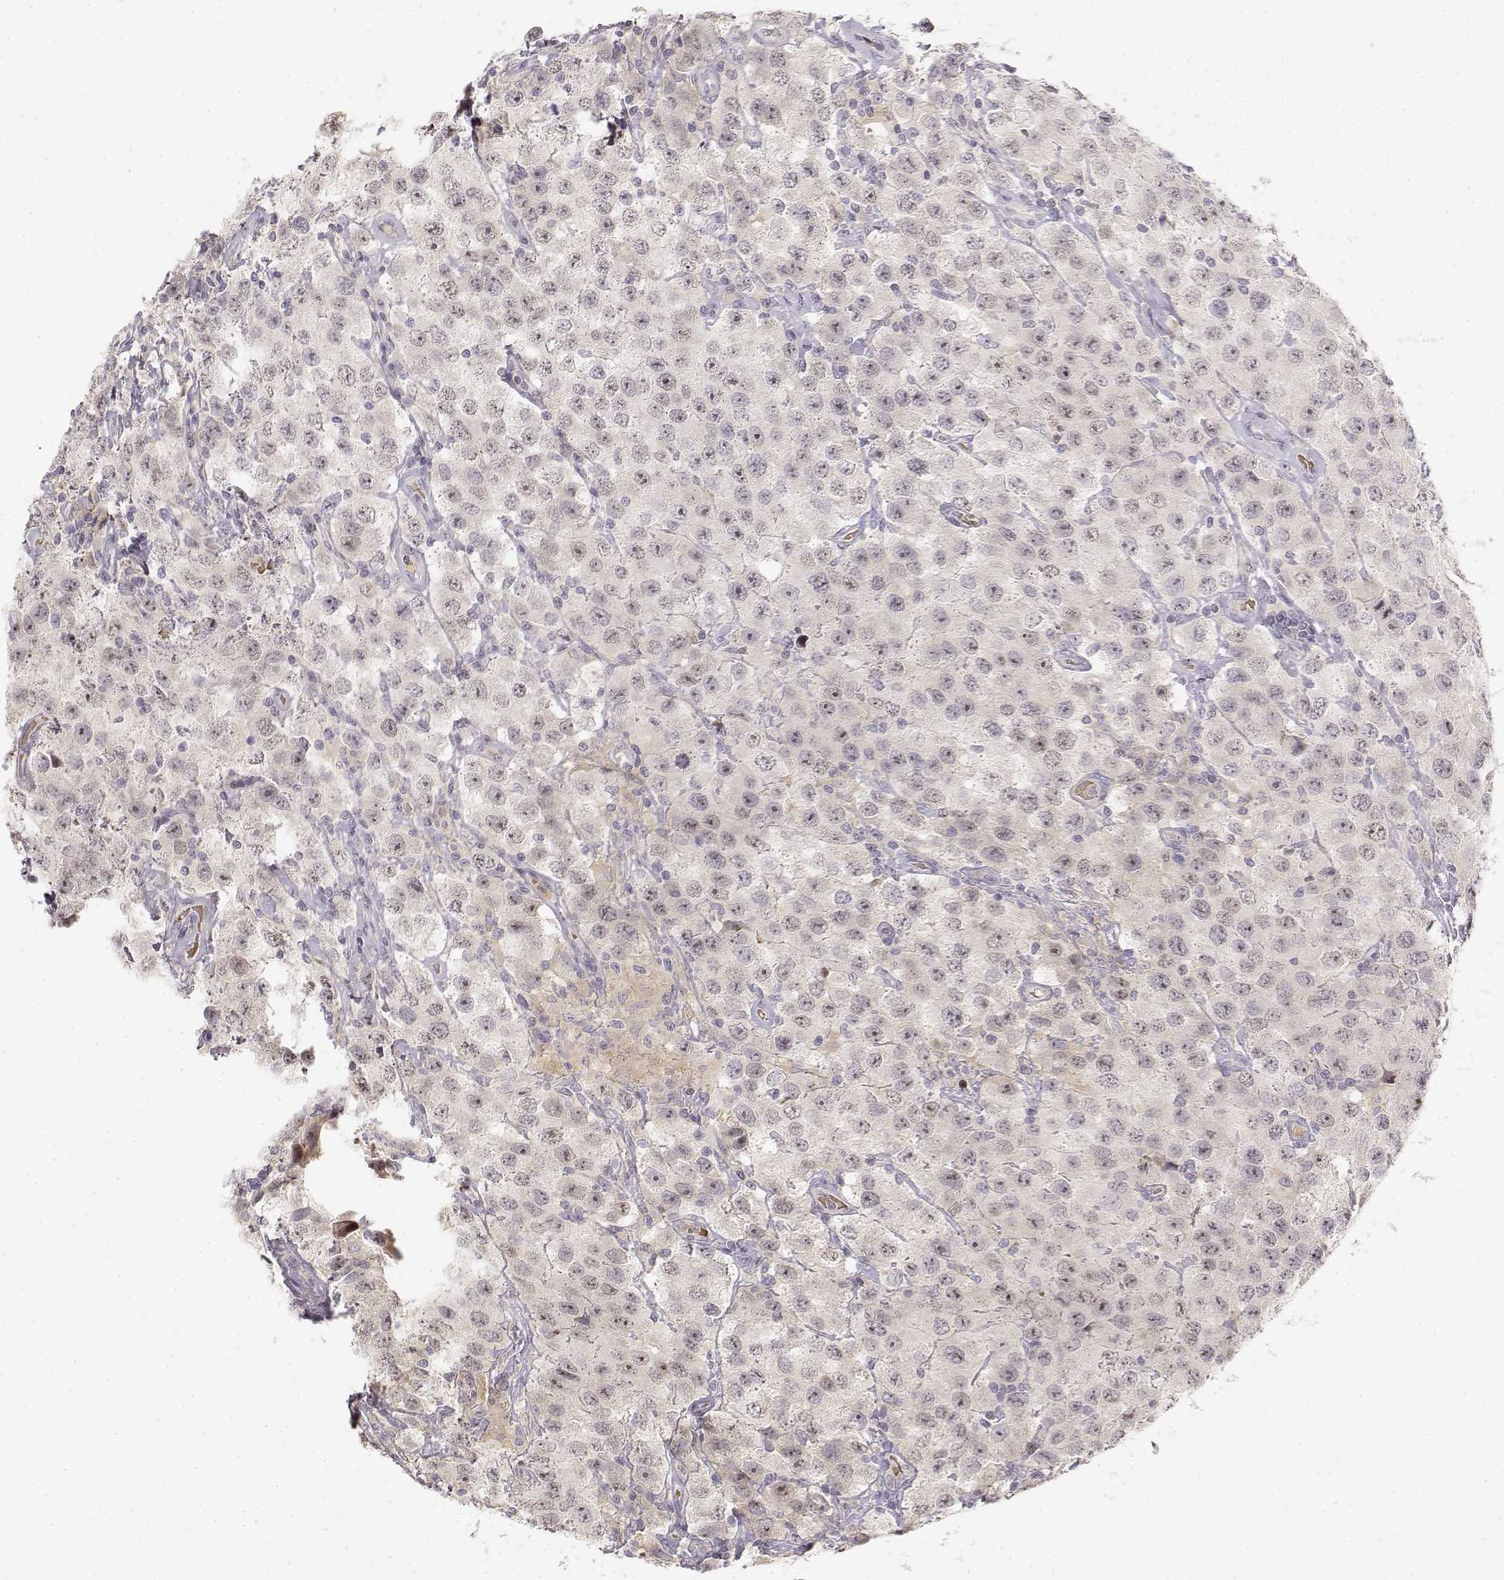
{"staining": {"intensity": "negative", "quantity": "none", "location": "none"}, "tissue": "testis cancer", "cell_type": "Tumor cells", "image_type": "cancer", "snomed": [{"axis": "morphology", "description": "Seminoma, NOS"}, {"axis": "topography", "description": "Testis"}], "caption": "High magnification brightfield microscopy of testis seminoma stained with DAB (3,3'-diaminobenzidine) (brown) and counterstained with hematoxylin (blue): tumor cells show no significant staining.", "gene": "GLIPR1L2", "patient": {"sex": "male", "age": 52}}